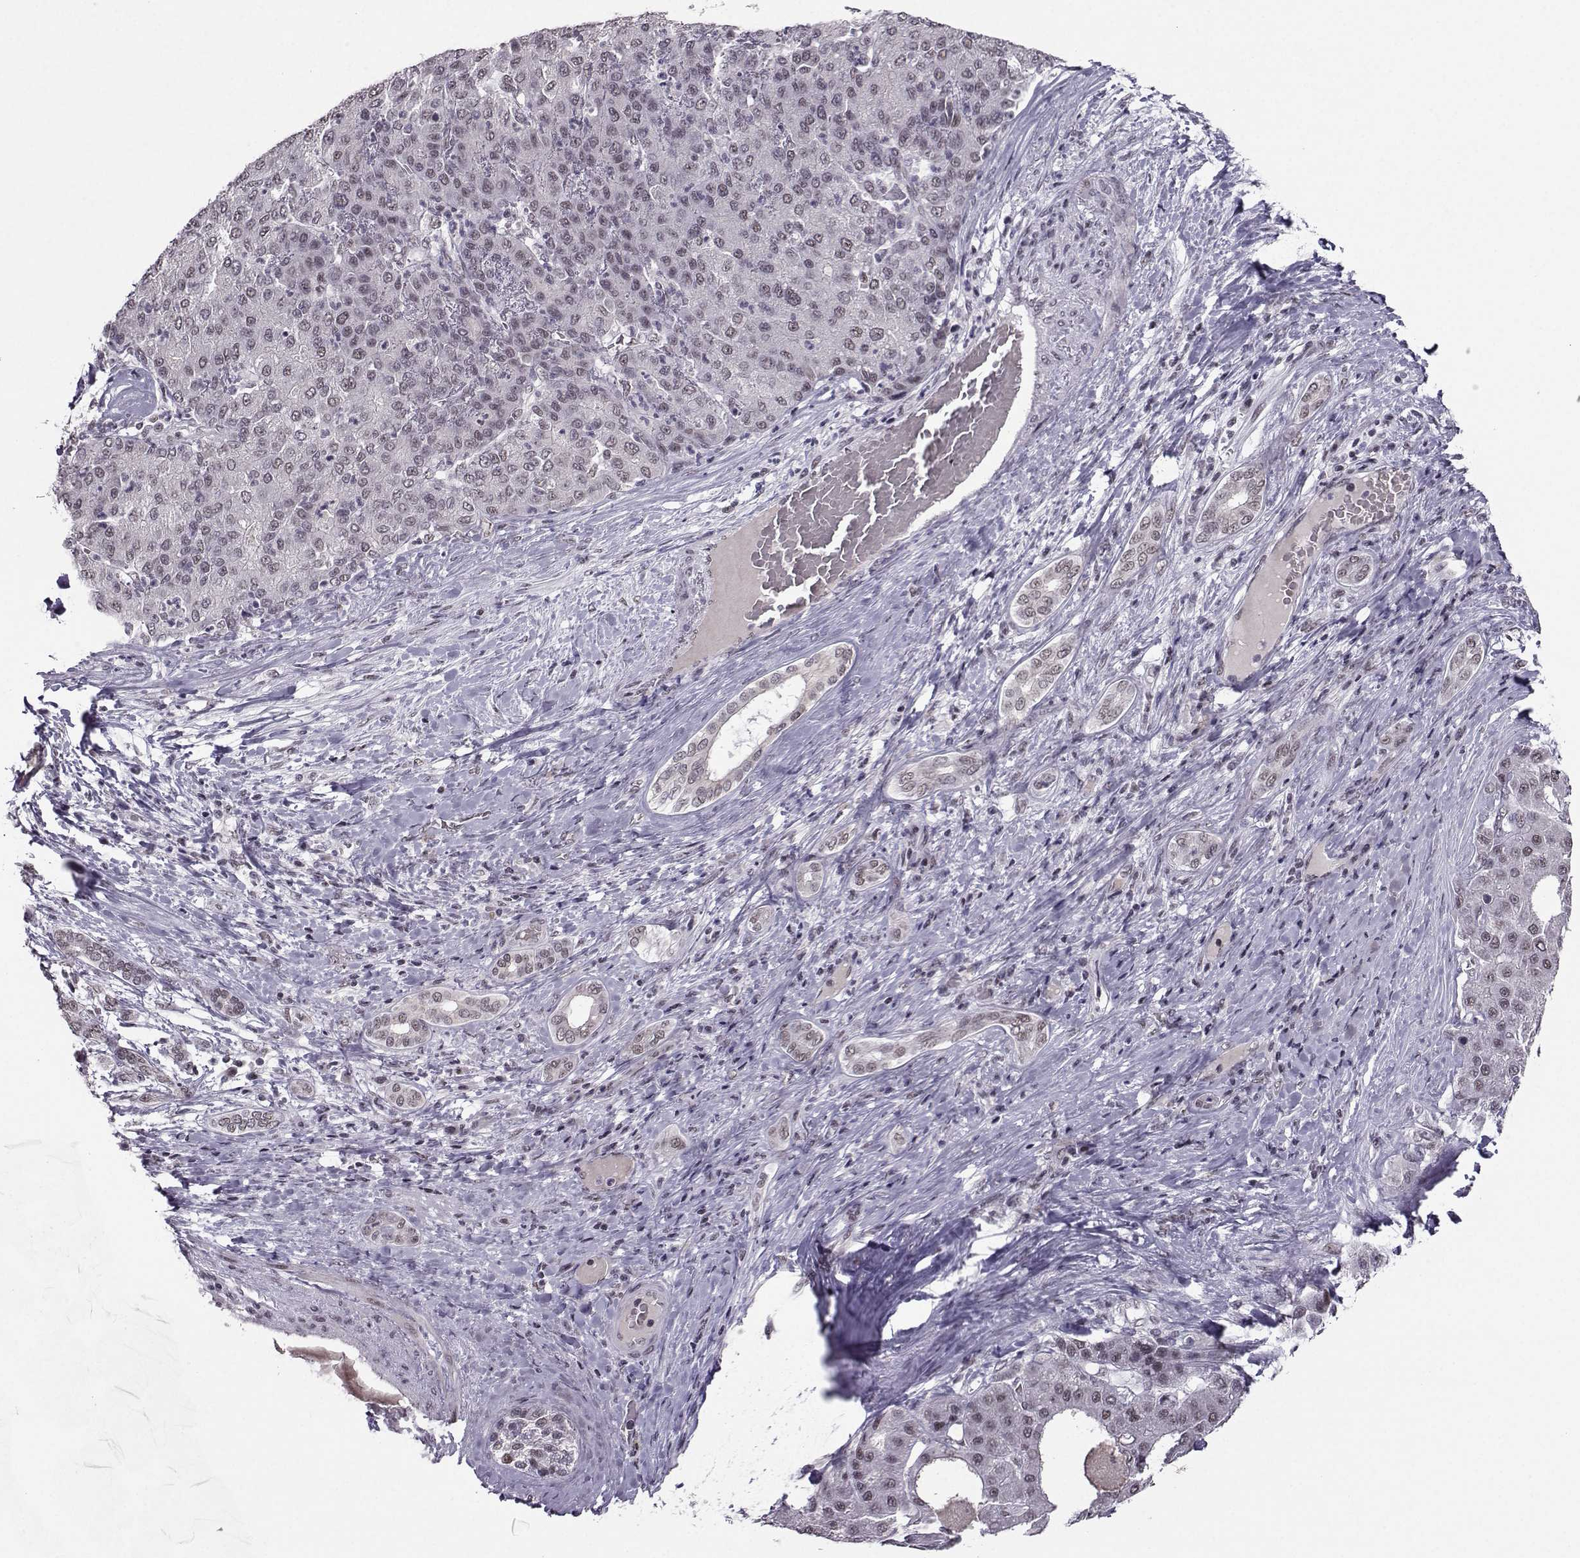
{"staining": {"intensity": "weak", "quantity": "25%-75%", "location": "nuclear"}, "tissue": "liver cancer", "cell_type": "Tumor cells", "image_type": "cancer", "snomed": [{"axis": "morphology", "description": "Carcinoma, Hepatocellular, NOS"}, {"axis": "topography", "description": "Liver"}], "caption": "This is a photomicrograph of immunohistochemistry (IHC) staining of liver cancer, which shows weak expression in the nuclear of tumor cells.", "gene": "LIN28A", "patient": {"sex": "male", "age": 65}}